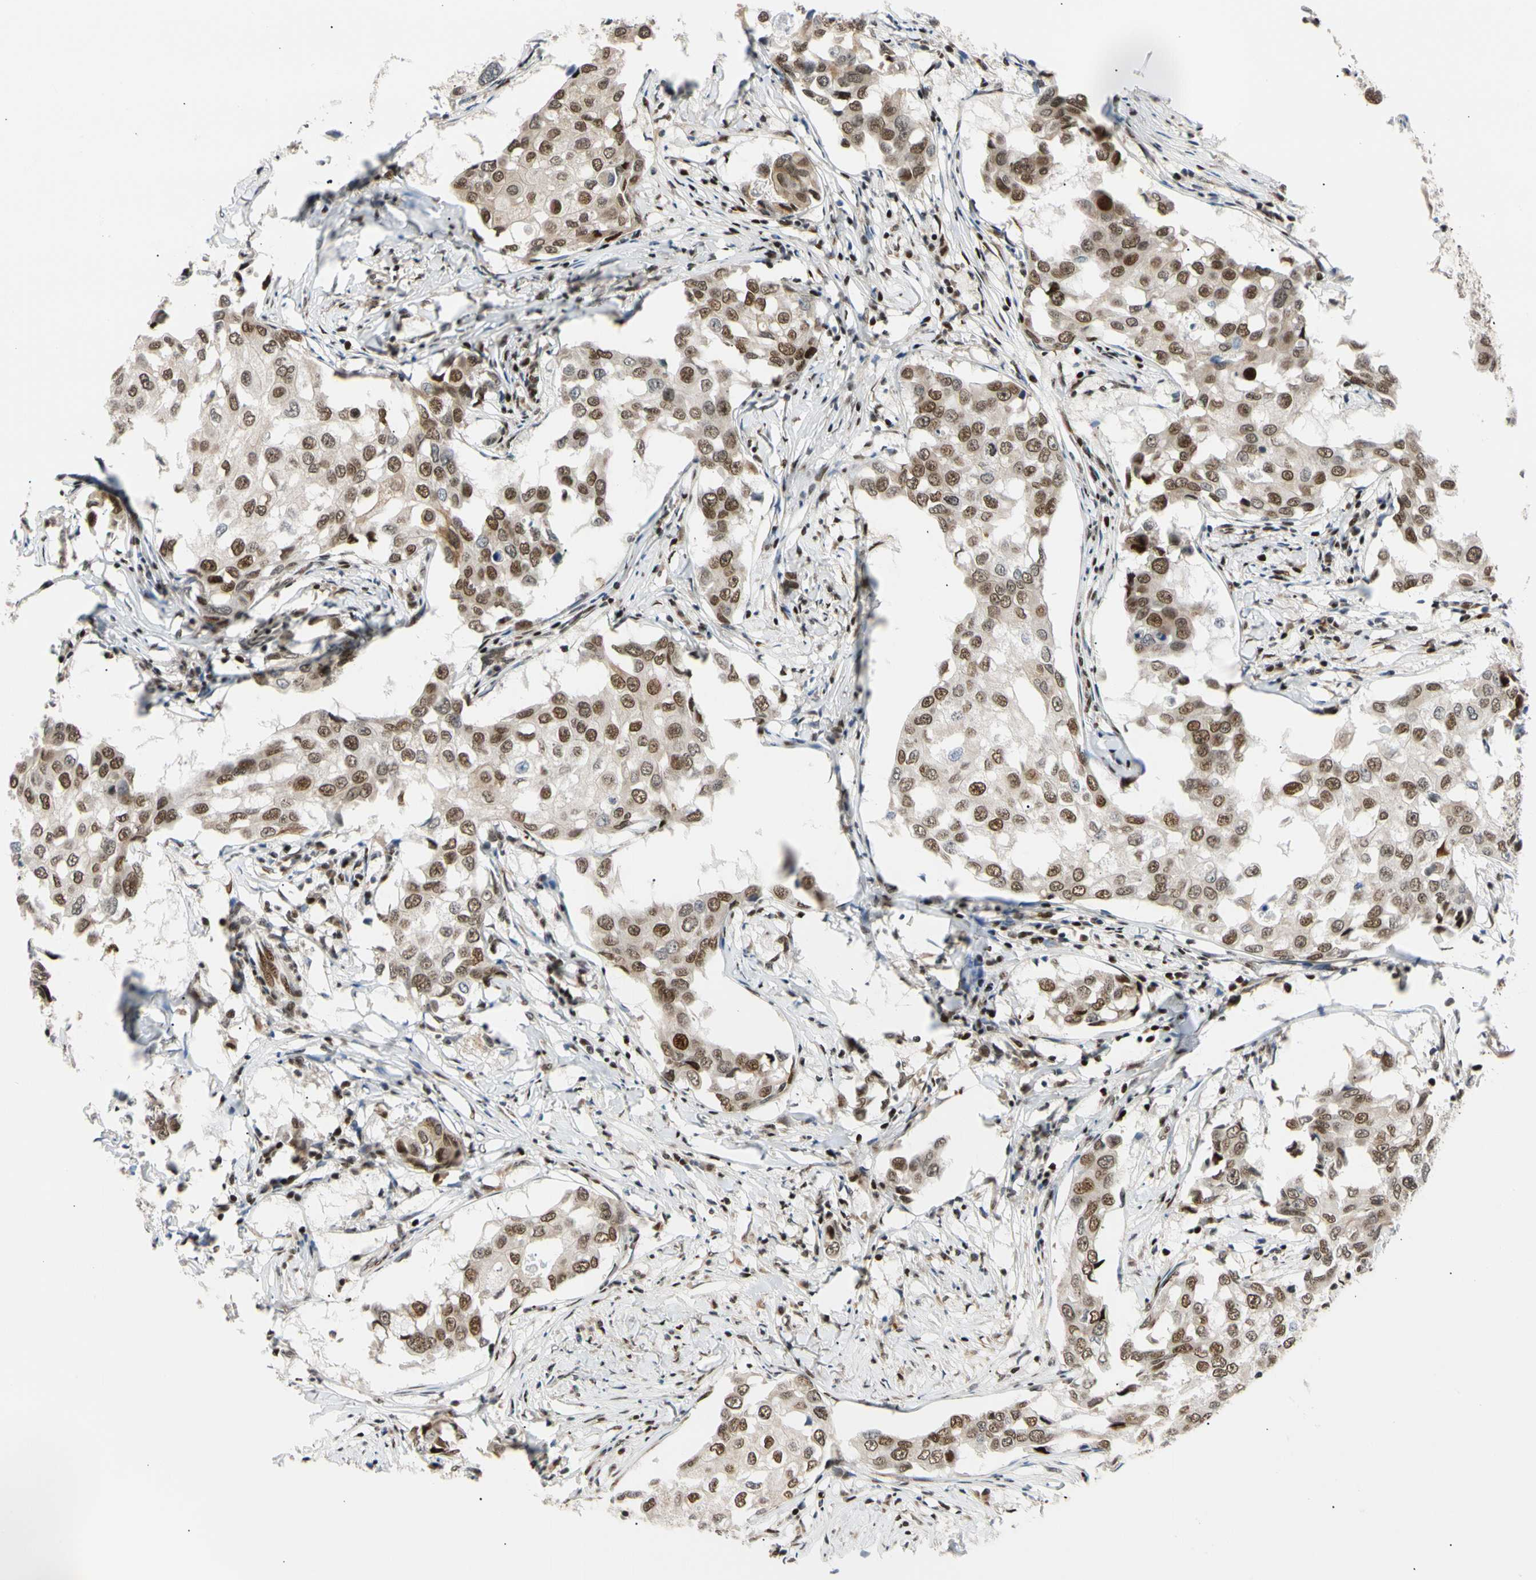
{"staining": {"intensity": "strong", "quantity": "25%-75%", "location": "nuclear"}, "tissue": "breast cancer", "cell_type": "Tumor cells", "image_type": "cancer", "snomed": [{"axis": "morphology", "description": "Duct carcinoma"}, {"axis": "topography", "description": "Breast"}], "caption": "Breast cancer (infiltrating ductal carcinoma) stained for a protein displays strong nuclear positivity in tumor cells. (Stains: DAB (3,3'-diaminobenzidine) in brown, nuclei in blue, Microscopy: brightfield microscopy at high magnification).", "gene": "E2F1", "patient": {"sex": "female", "age": 27}}